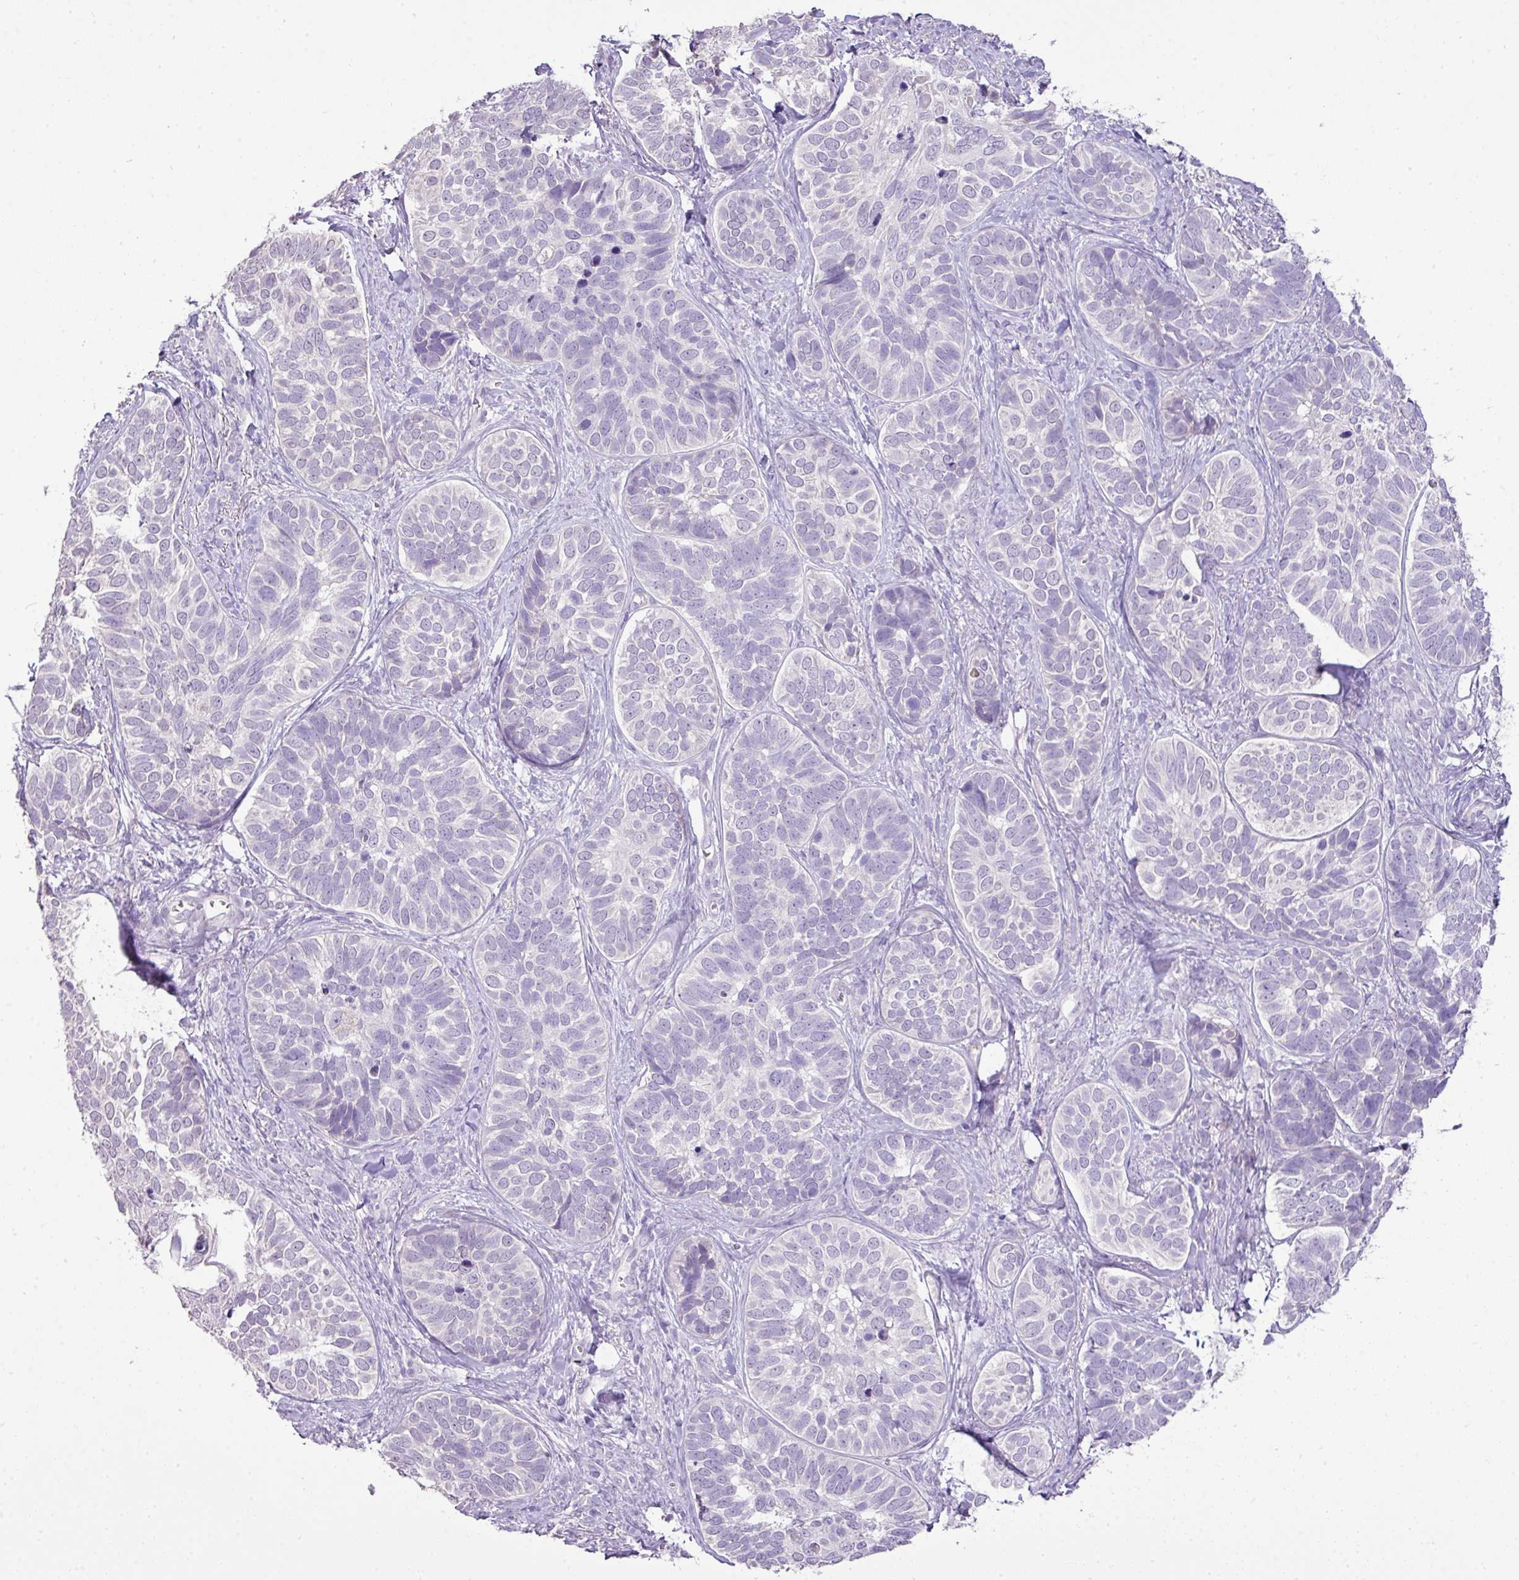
{"staining": {"intensity": "negative", "quantity": "none", "location": "none"}, "tissue": "skin cancer", "cell_type": "Tumor cells", "image_type": "cancer", "snomed": [{"axis": "morphology", "description": "Basal cell carcinoma"}, {"axis": "topography", "description": "Skin"}], "caption": "Immunohistochemistry image of skin cancer (basal cell carcinoma) stained for a protein (brown), which displays no expression in tumor cells.", "gene": "DIP2A", "patient": {"sex": "male", "age": 62}}